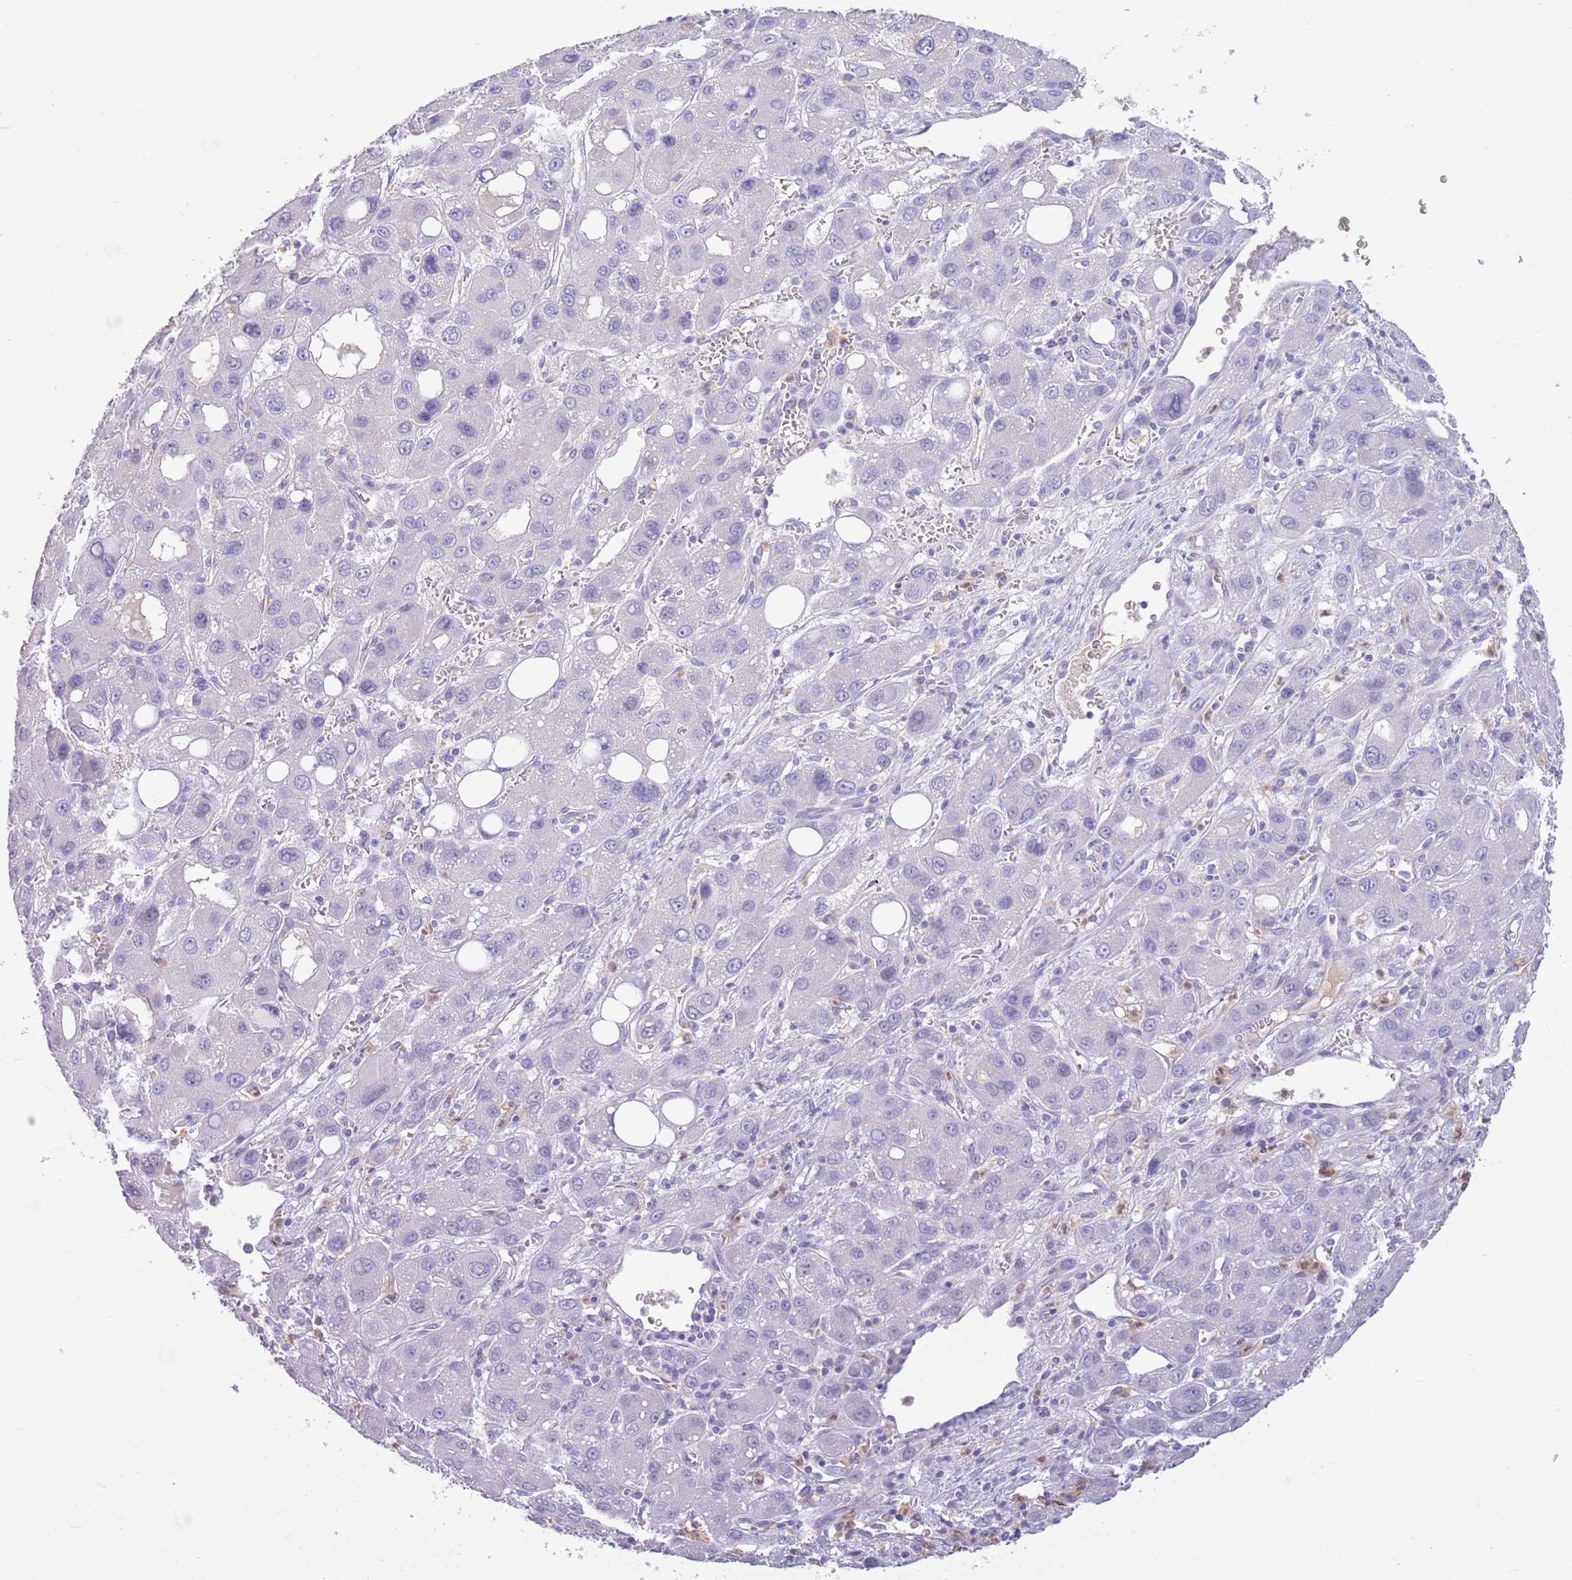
{"staining": {"intensity": "negative", "quantity": "none", "location": "none"}, "tissue": "liver cancer", "cell_type": "Tumor cells", "image_type": "cancer", "snomed": [{"axis": "morphology", "description": "Carcinoma, Hepatocellular, NOS"}, {"axis": "topography", "description": "Liver"}], "caption": "High power microscopy histopathology image of an IHC photomicrograph of hepatocellular carcinoma (liver), revealing no significant positivity in tumor cells. Brightfield microscopy of immunohistochemistry stained with DAB (3,3'-diaminobenzidine) (brown) and hematoxylin (blue), captured at high magnification.", "gene": "IGFL4", "patient": {"sex": "male", "age": 55}}